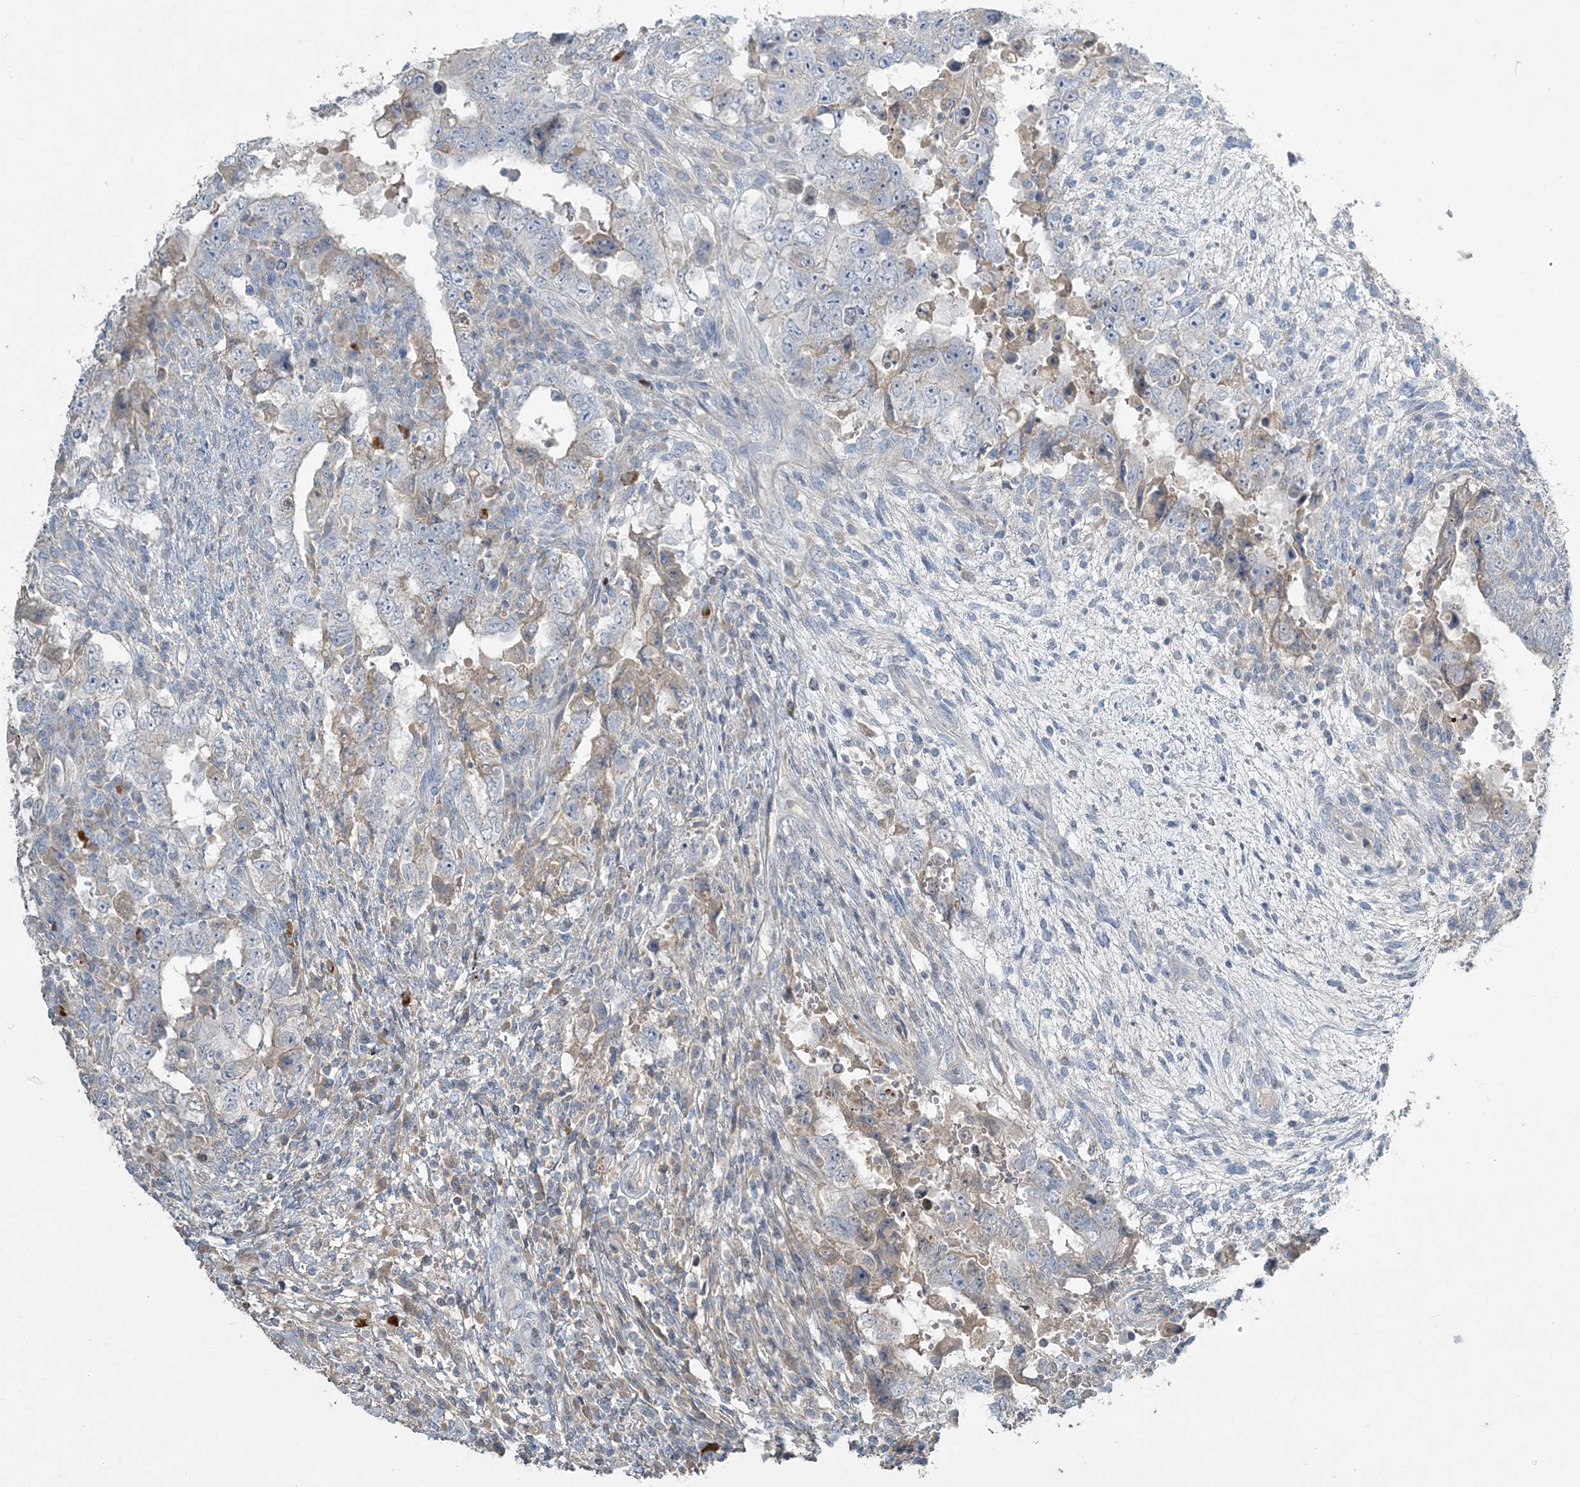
{"staining": {"intensity": "negative", "quantity": "none", "location": "none"}, "tissue": "testis cancer", "cell_type": "Tumor cells", "image_type": "cancer", "snomed": [{"axis": "morphology", "description": "Carcinoma, Embryonal, NOS"}, {"axis": "topography", "description": "Testis"}], "caption": "This is a micrograph of immunohistochemistry (IHC) staining of testis cancer, which shows no expression in tumor cells.", "gene": "SLC4A10", "patient": {"sex": "male", "age": 26}}